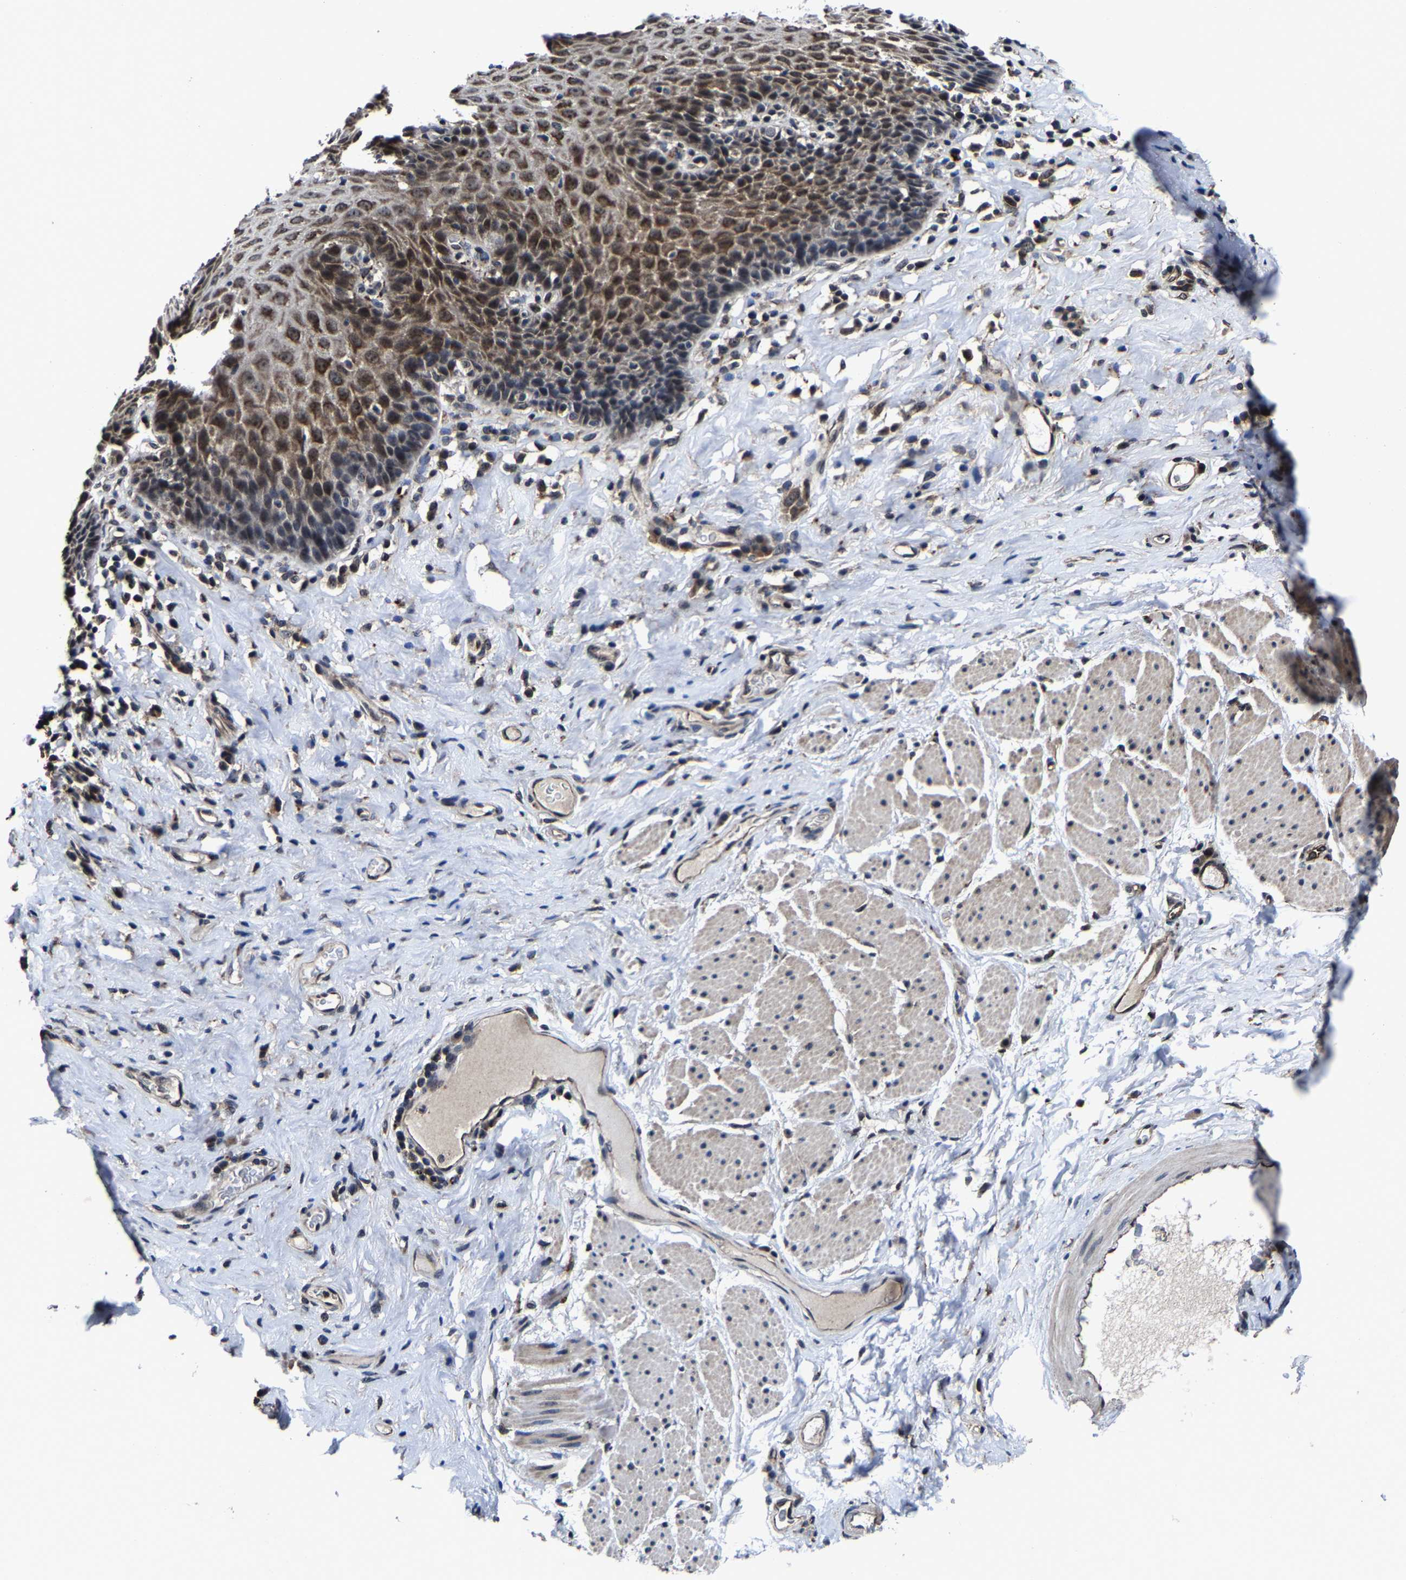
{"staining": {"intensity": "strong", "quantity": ">75%", "location": "cytoplasmic/membranous"}, "tissue": "esophagus", "cell_type": "Squamous epithelial cells", "image_type": "normal", "snomed": [{"axis": "morphology", "description": "Normal tissue, NOS"}, {"axis": "topography", "description": "Esophagus"}], "caption": "Immunohistochemical staining of unremarkable esophagus reveals >75% levels of strong cytoplasmic/membranous protein staining in about >75% of squamous epithelial cells.", "gene": "ZCCHC7", "patient": {"sex": "female", "age": 61}}